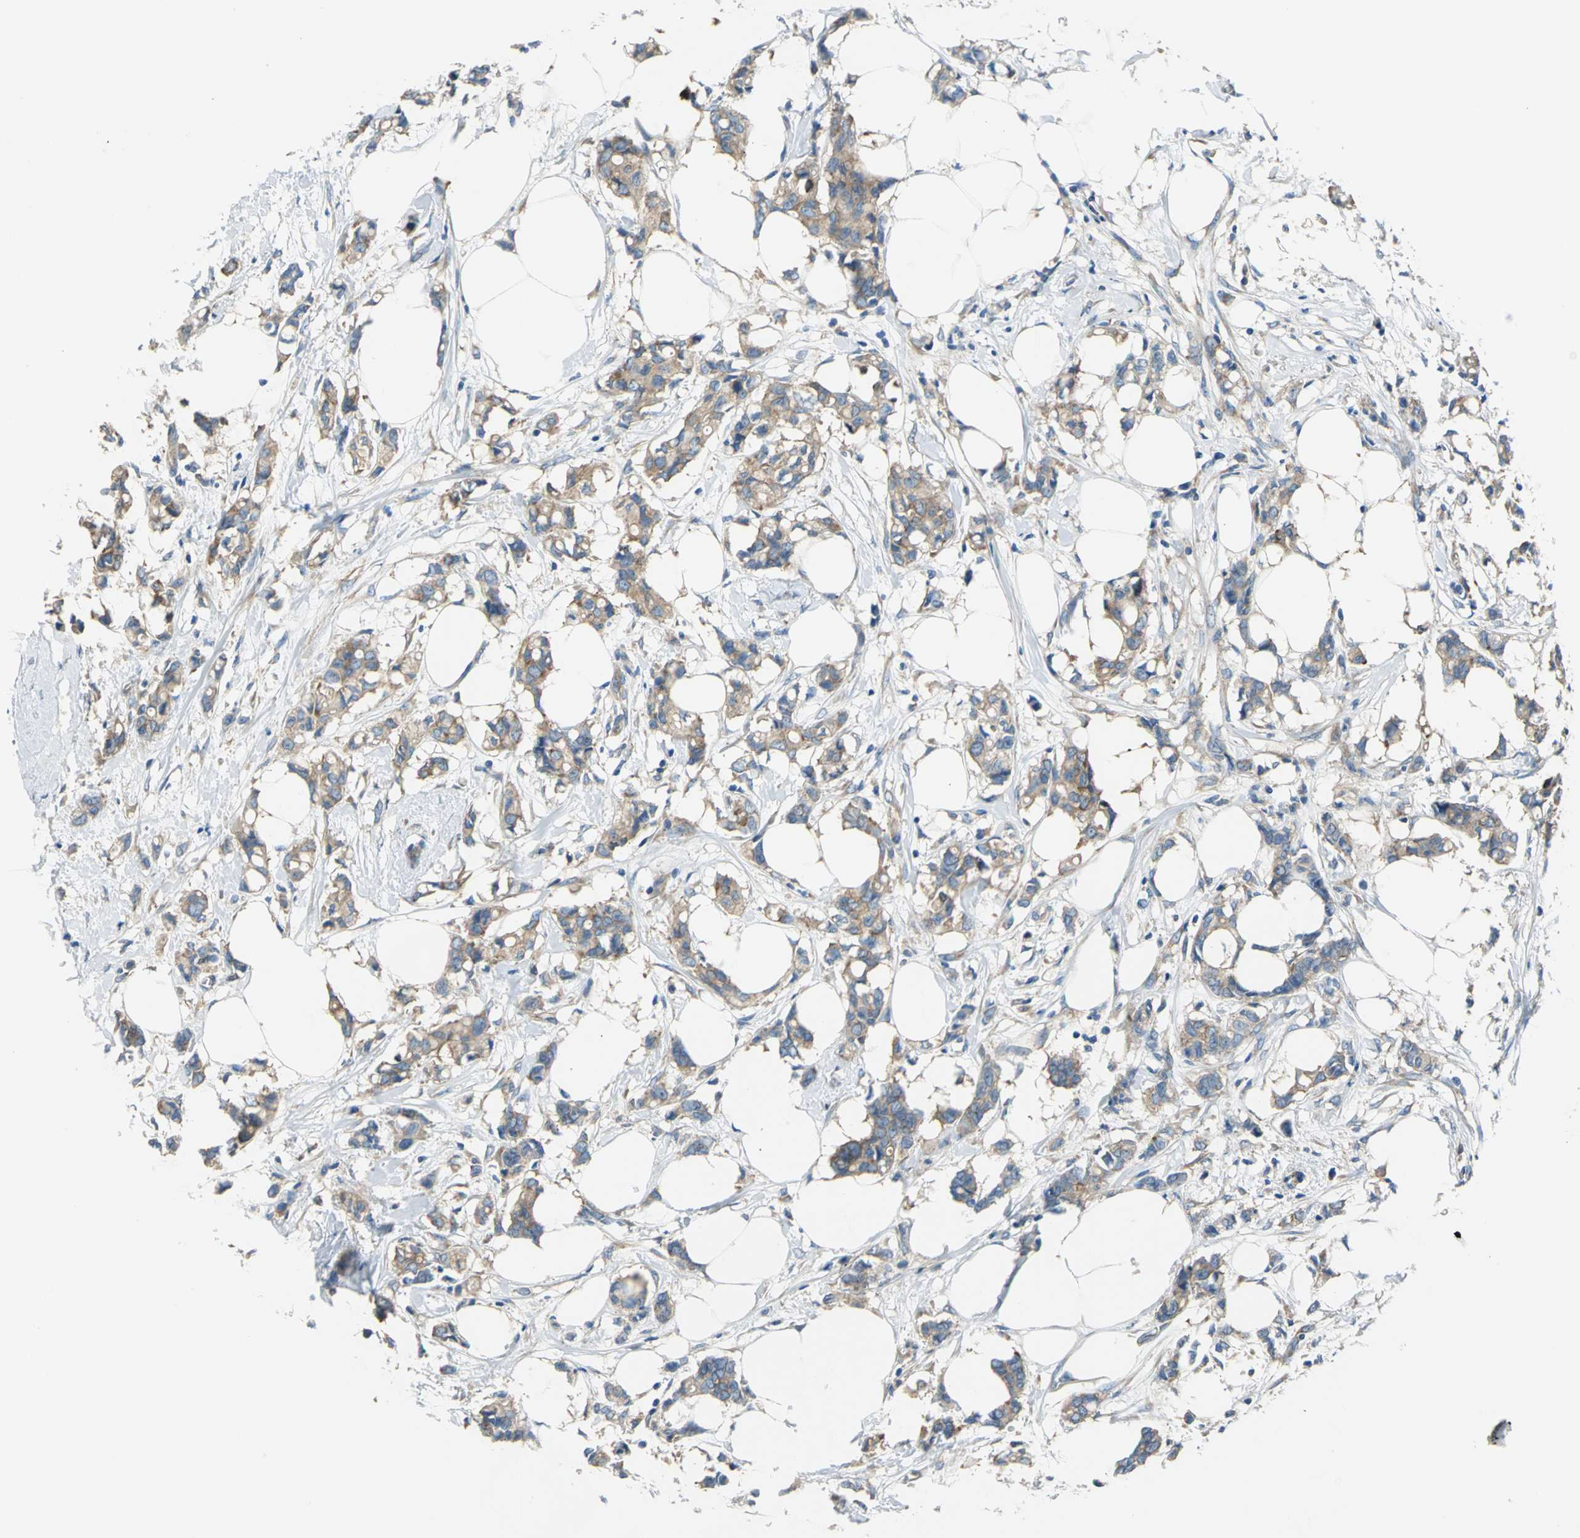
{"staining": {"intensity": "moderate", "quantity": ">75%", "location": "cytoplasmic/membranous"}, "tissue": "breast cancer", "cell_type": "Tumor cells", "image_type": "cancer", "snomed": [{"axis": "morphology", "description": "Duct carcinoma"}, {"axis": "topography", "description": "Breast"}], "caption": "A high-resolution histopathology image shows immunohistochemistry (IHC) staining of intraductal carcinoma (breast), which exhibits moderate cytoplasmic/membranous positivity in about >75% of tumor cells.", "gene": "TRIM25", "patient": {"sex": "female", "age": 84}}